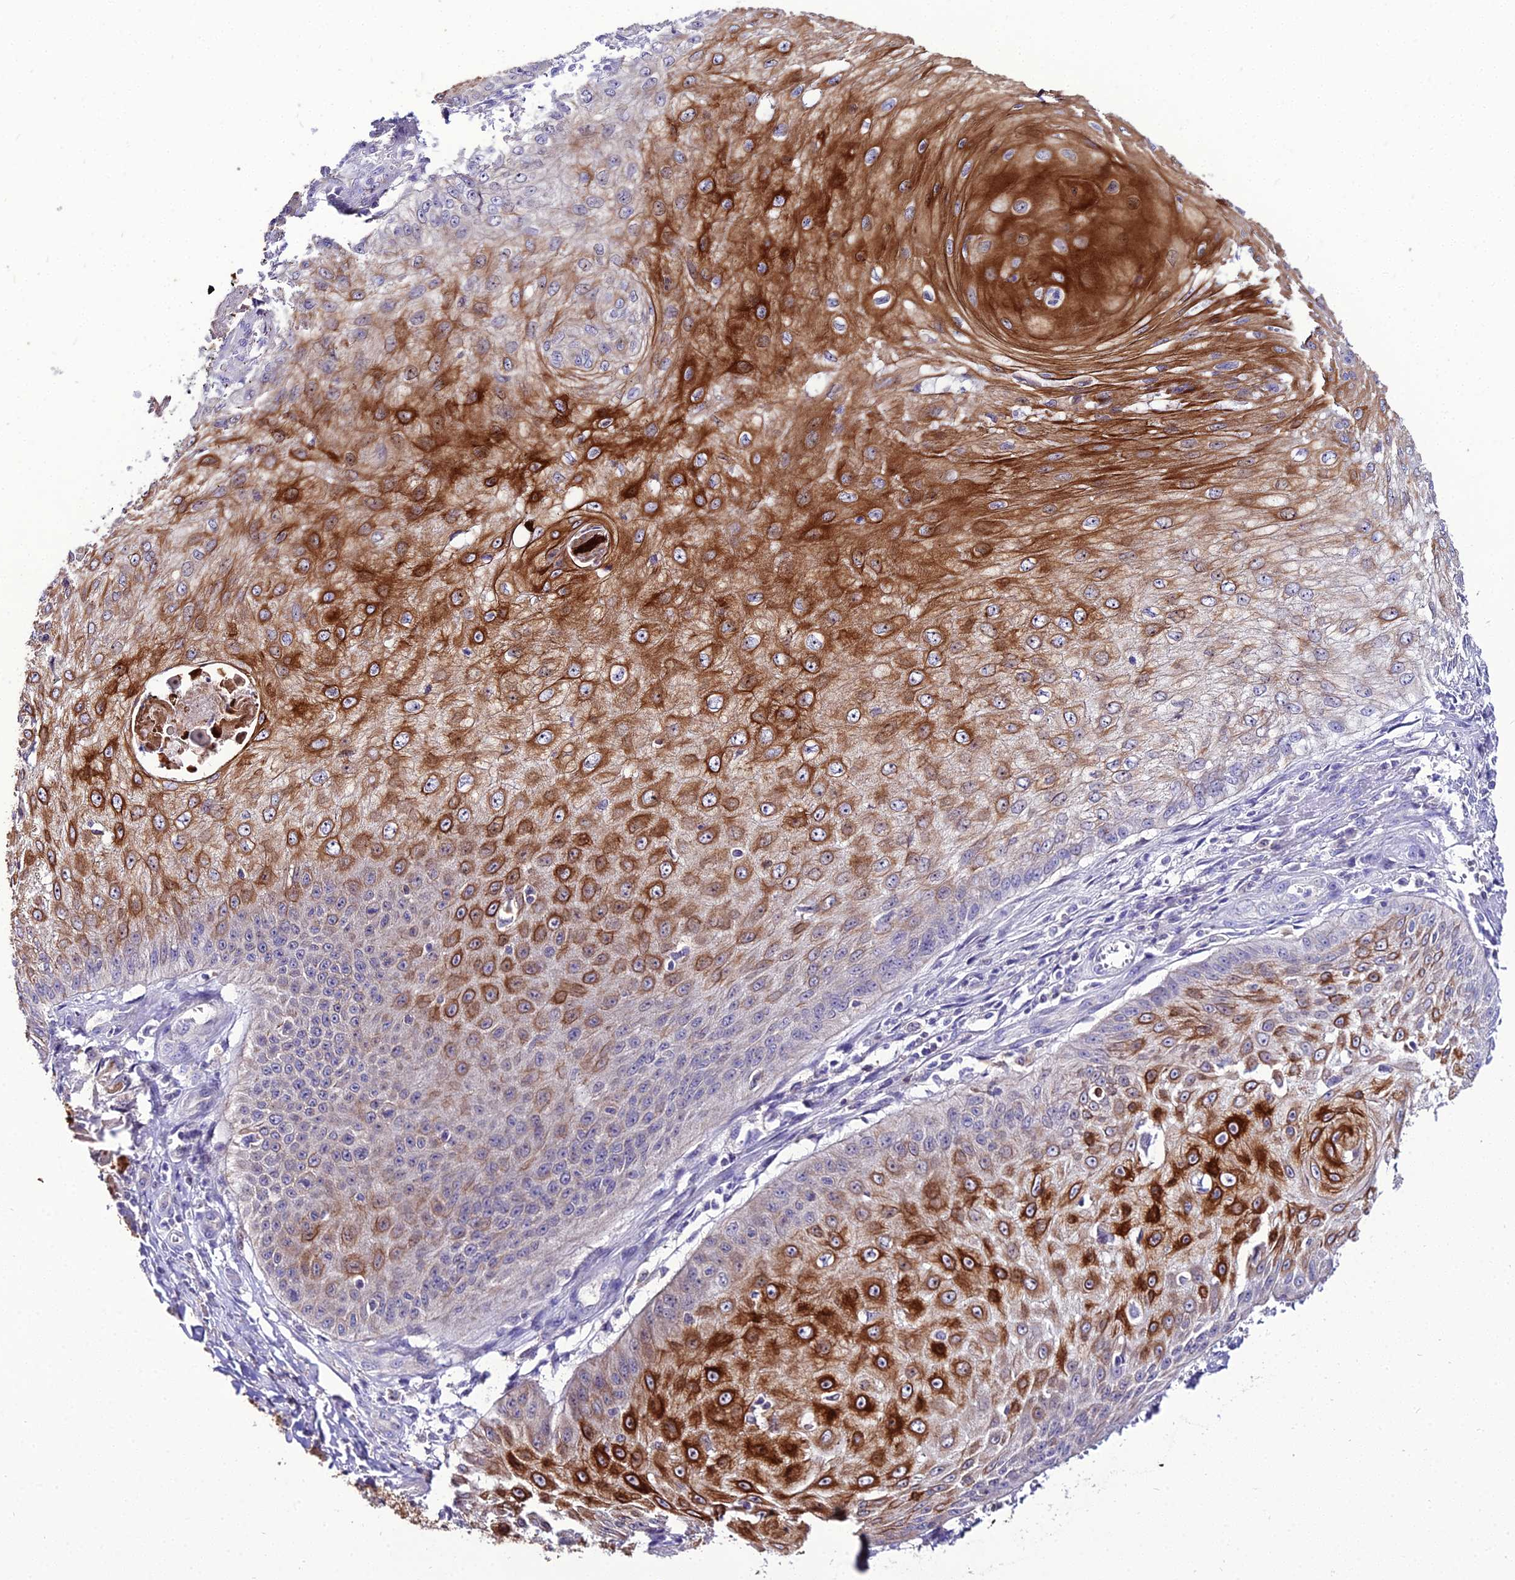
{"staining": {"intensity": "strong", "quantity": "25%-75%", "location": "cytoplasmic/membranous"}, "tissue": "skin cancer", "cell_type": "Tumor cells", "image_type": "cancer", "snomed": [{"axis": "morphology", "description": "Squamous cell carcinoma, NOS"}, {"axis": "topography", "description": "Skin"}], "caption": "Immunohistochemistry (IHC) (DAB) staining of human skin squamous cell carcinoma shows strong cytoplasmic/membranous protein expression in approximately 25%-75% of tumor cells.", "gene": "SHQ1", "patient": {"sex": "male", "age": 70}}